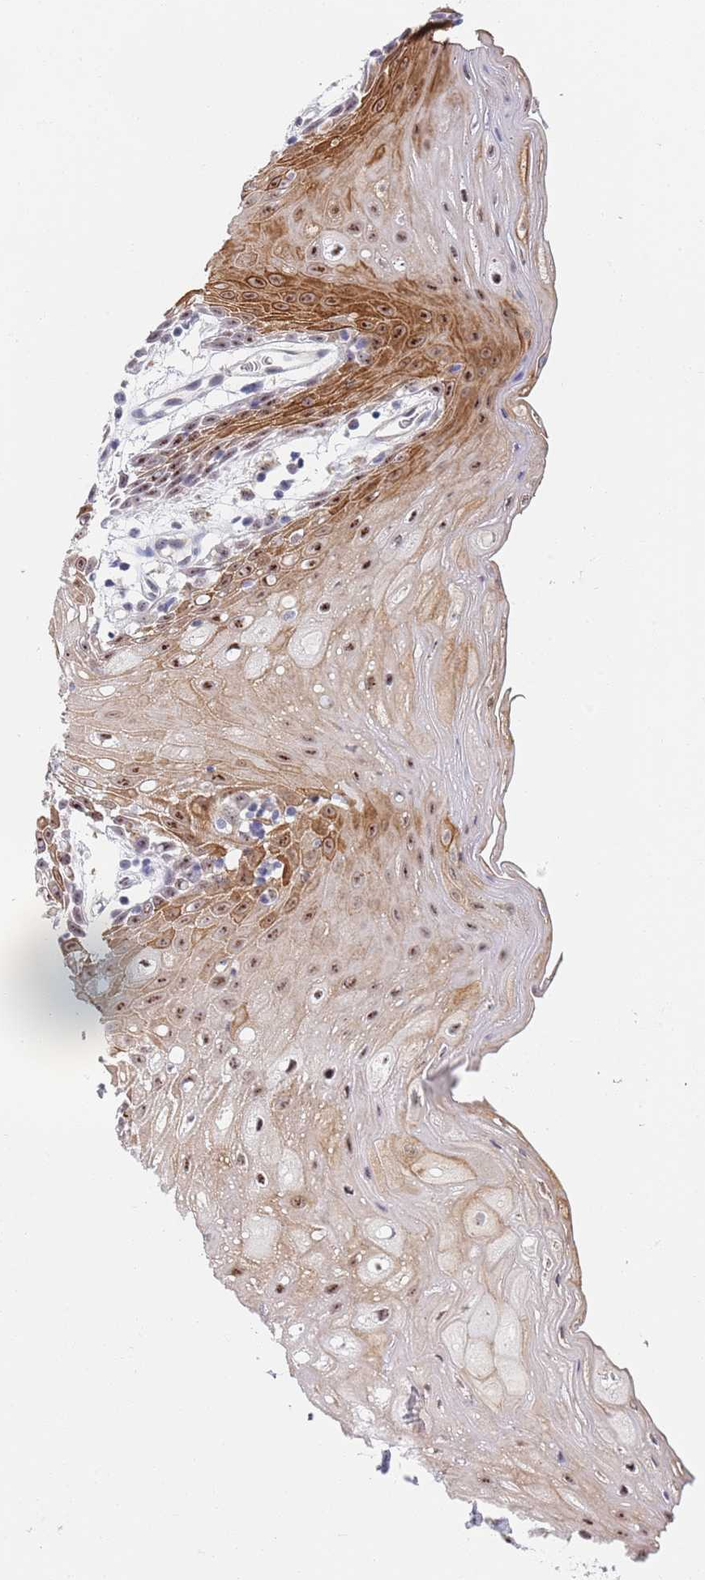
{"staining": {"intensity": "moderate", "quantity": ">75%", "location": "cytoplasmic/membranous,nuclear"}, "tissue": "oral mucosa", "cell_type": "Squamous epithelial cells", "image_type": "normal", "snomed": [{"axis": "morphology", "description": "Normal tissue, NOS"}, {"axis": "topography", "description": "Oral tissue"}, {"axis": "topography", "description": "Tounge, NOS"}], "caption": "The image reveals staining of unremarkable oral mucosa, revealing moderate cytoplasmic/membranous,nuclear protein staining (brown color) within squamous epithelial cells.", "gene": "PLCL2", "patient": {"sex": "female", "age": 59}}